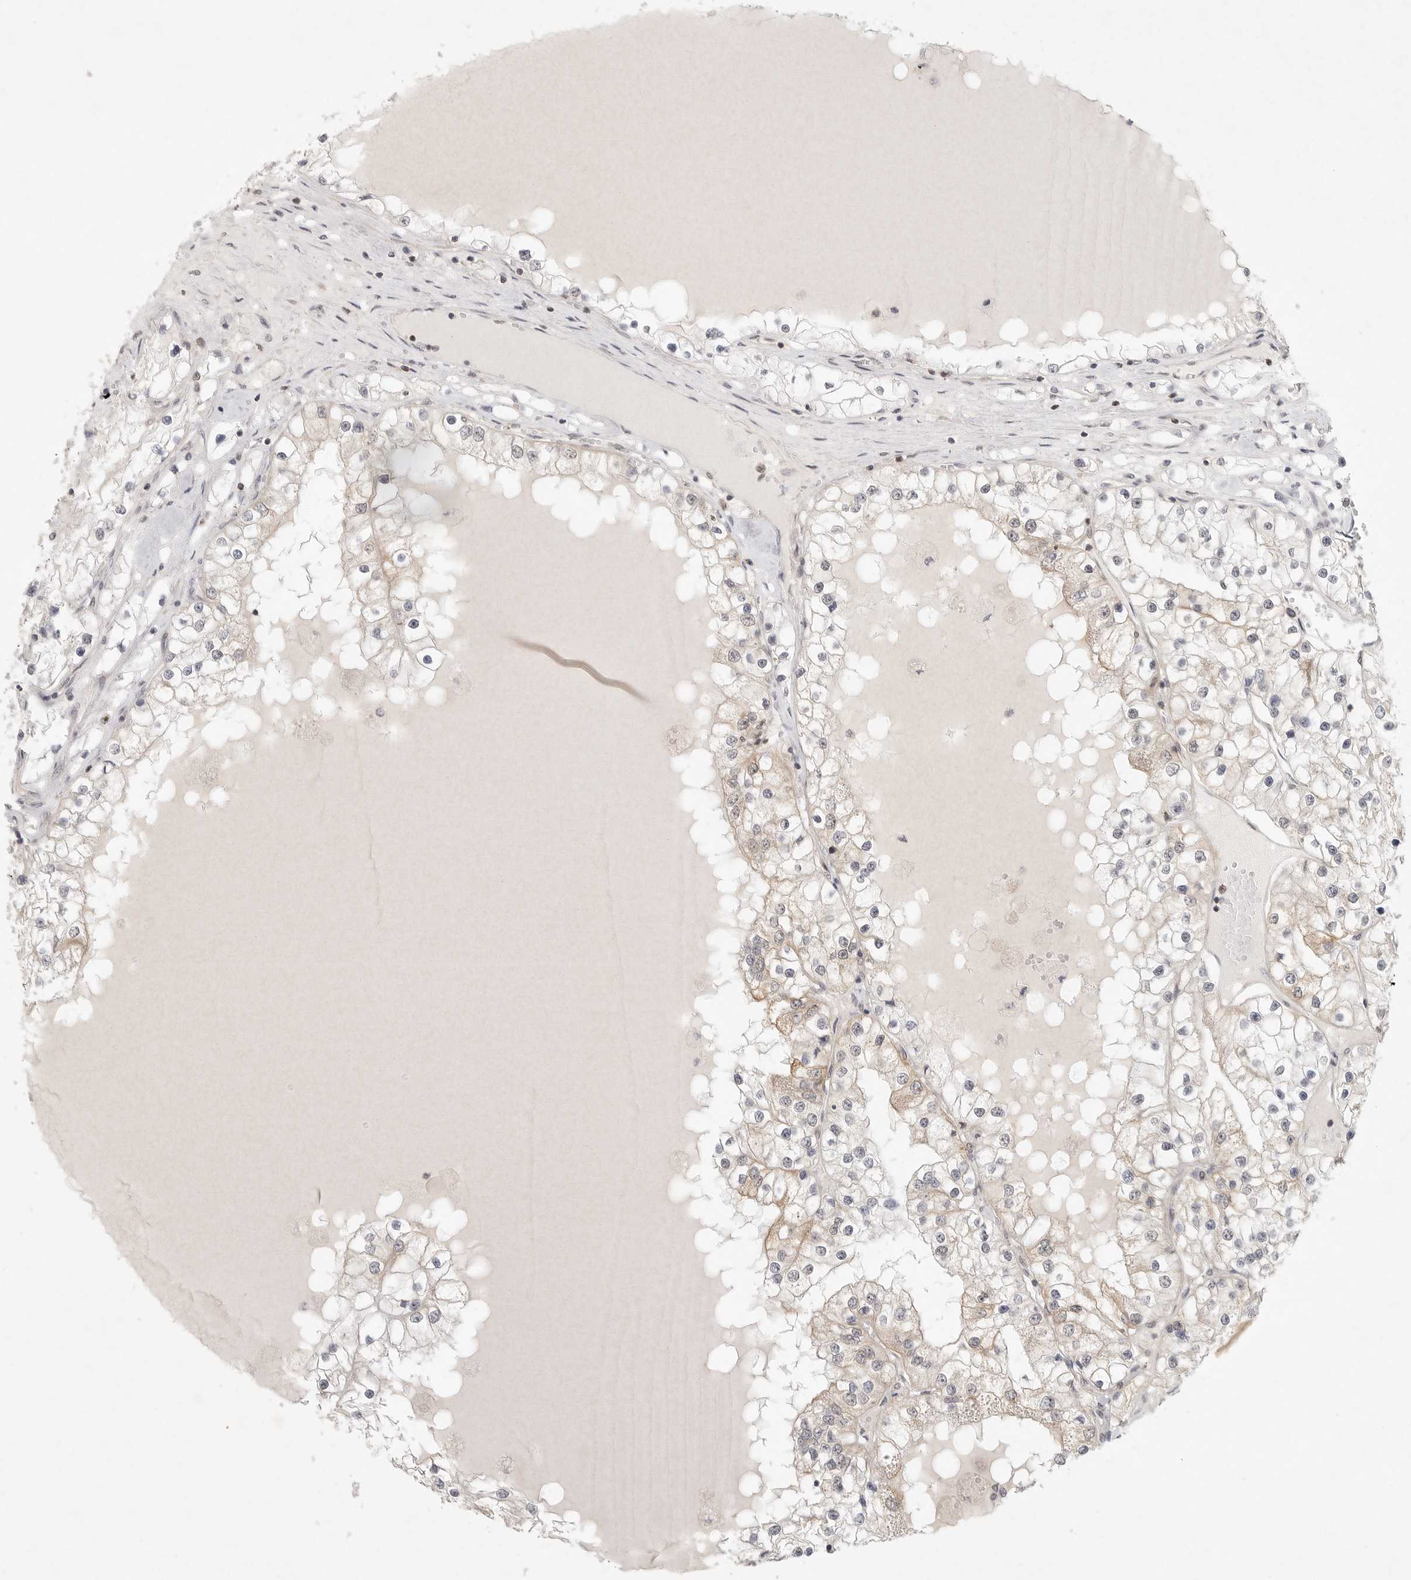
{"staining": {"intensity": "weak", "quantity": "25%-75%", "location": "cytoplasmic/membranous"}, "tissue": "renal cancer", "cell_type": "Tumor cells", "image_type": "cancer", "snomed": [{"axis": "morphology", "description": "Adenocarcinoma, NOS"}, {"axis": "topography", "description": "Kidney"}], "caption": "Immunohistochemical staining of human renal cancer (adenocarcinoma) demonstrates weak cytoplasmic/membranous protein expression in about 25%-75% of tumor cells. (DAB = brown stain, brightfield microscopy at high magnification).", "gene": "HDAC6", "patient": {"sex": "male", "age": 68}}